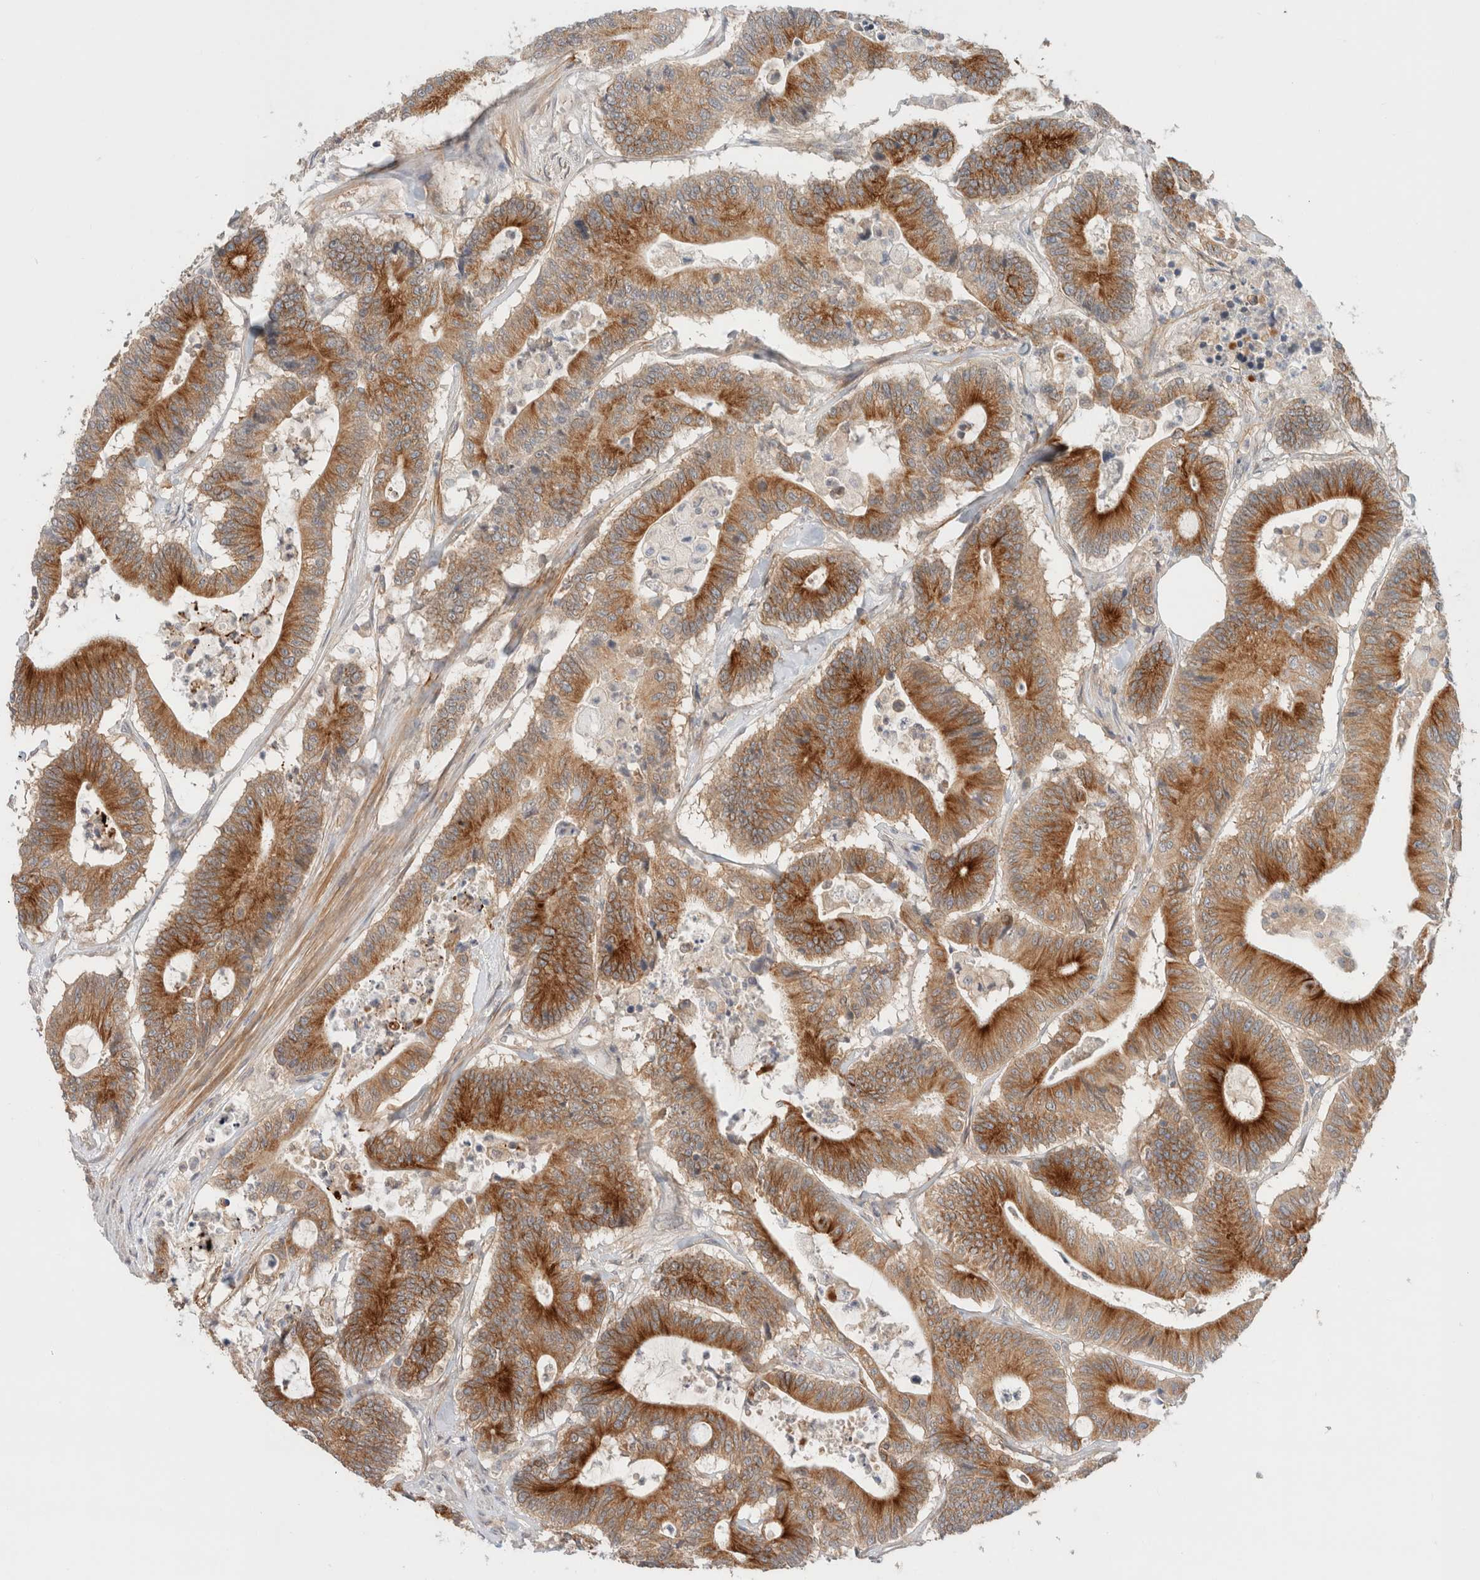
{"staining": {"intensity": "strong", "quantity": ">75%", "location": "cytoplasmic/membranous"}, "tissue": "colorectal cancer", "cell_type": "Tumor cells", "image_type": "cancer", "snomed": [{"axis": "morphology", "description": "Adenocarcinoma, NOS"}, {"axis": "topography", "description": "Colon"}], "caption": "A micrograph showing strong cytoplasmic/membranous positivity in about >75% of tumor cells in colorectal cancer, as visualized by brown immunohistochemical staining.", "gene": "MARK3", "patient": {"sex": "female", "age": 84}}